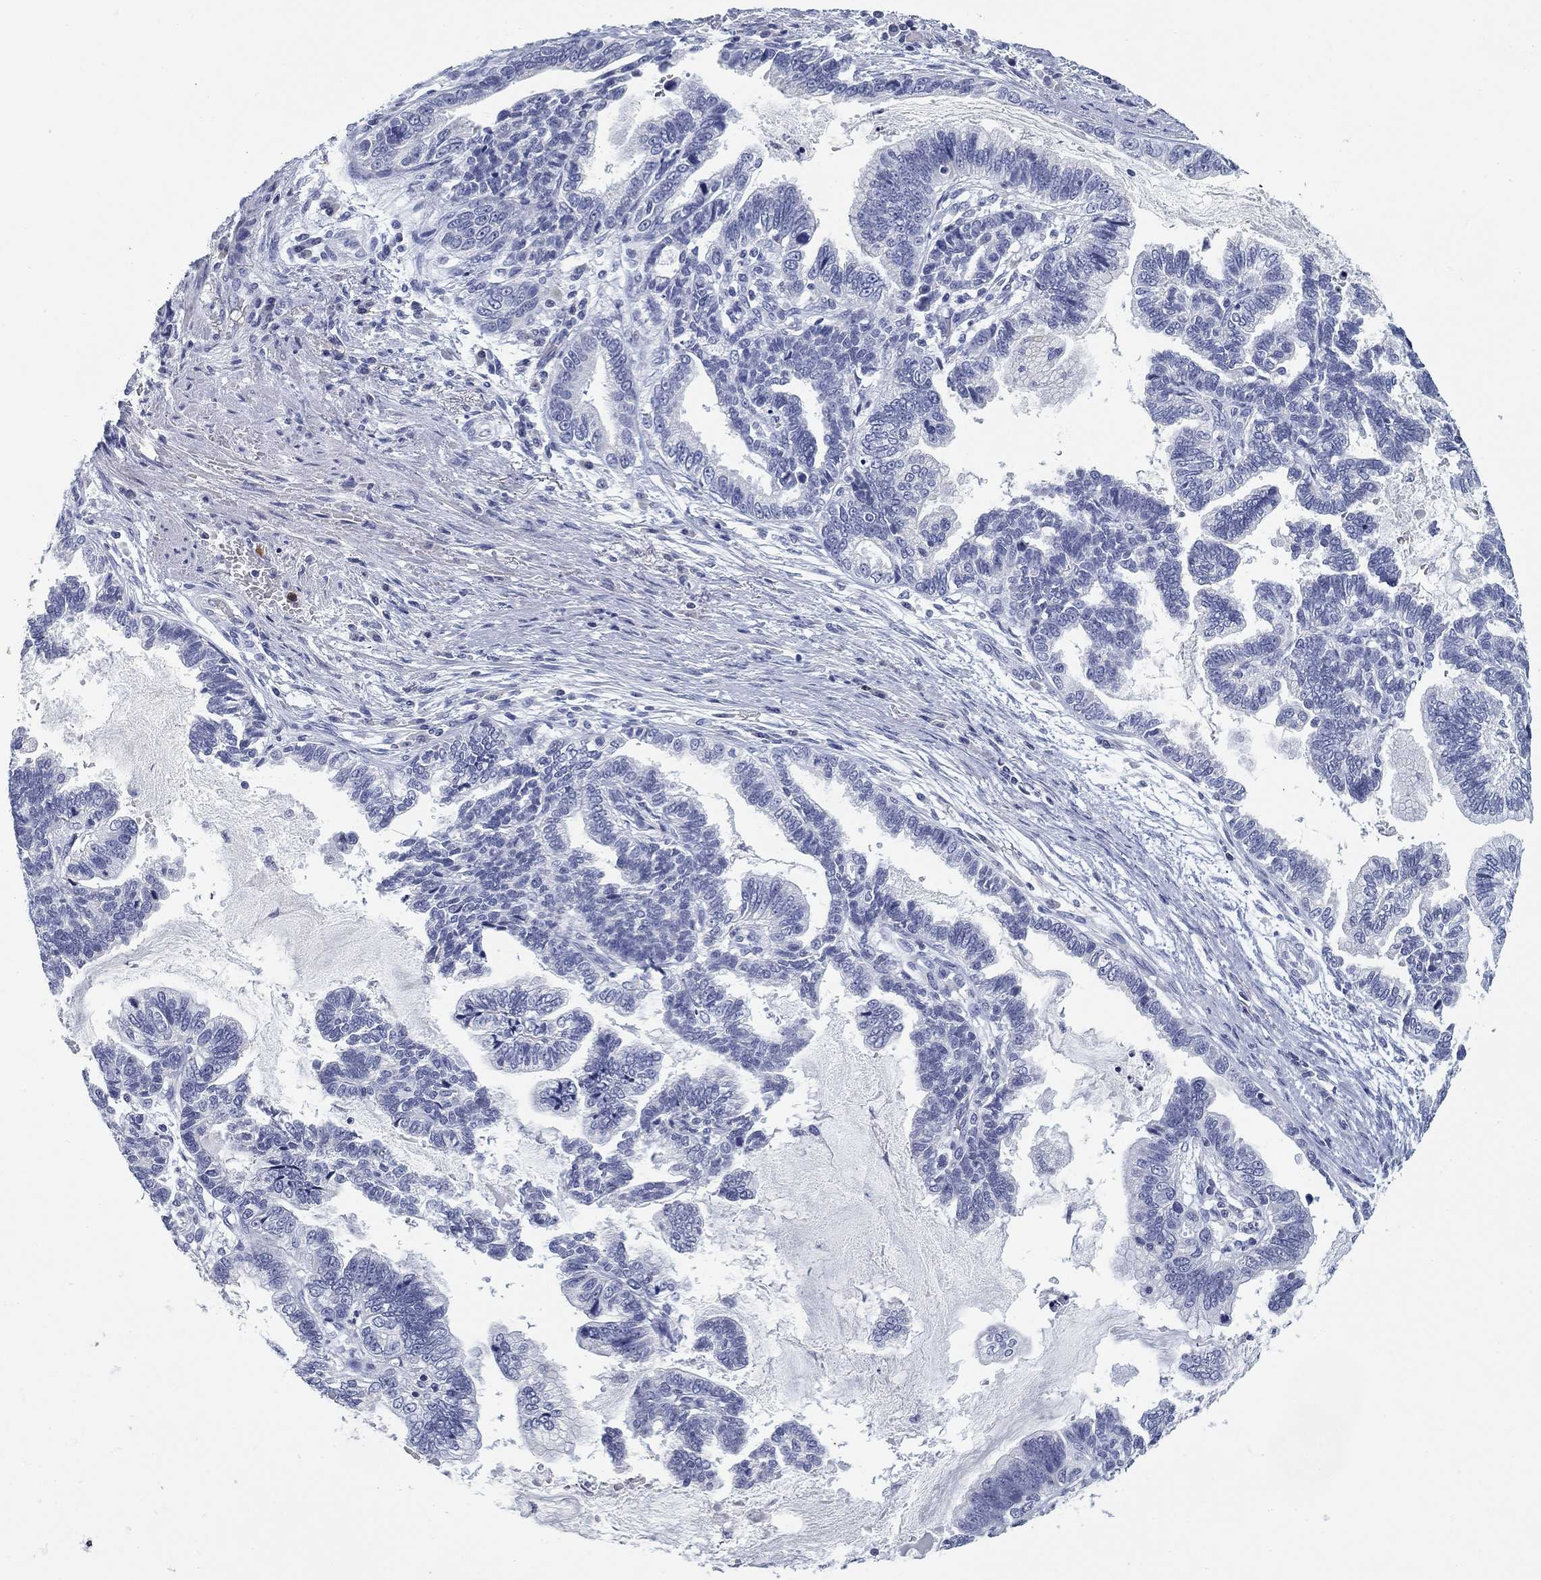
{"staining": {"intensity": "negative", "quantity": "none", "location": "none"}, "tissue": "stomach cancer", "cell_type": "Tumor cells", "image_type": "cancer", "snomed": [{"axis": "morphology", "description": "Adenocarcinoma, NOS"}, {"axis": "topography", "description": "Stomach"}], "caption": "The photomicrograph exhibits no staining of tumor cells in stomach cancer. Brightfield microscopy of IHC stained with DAB (brown) and hematoxylin (blue), captured at high magnification.", "gene": "CD79B", "patient": {"sex": "male", "age": 83}}